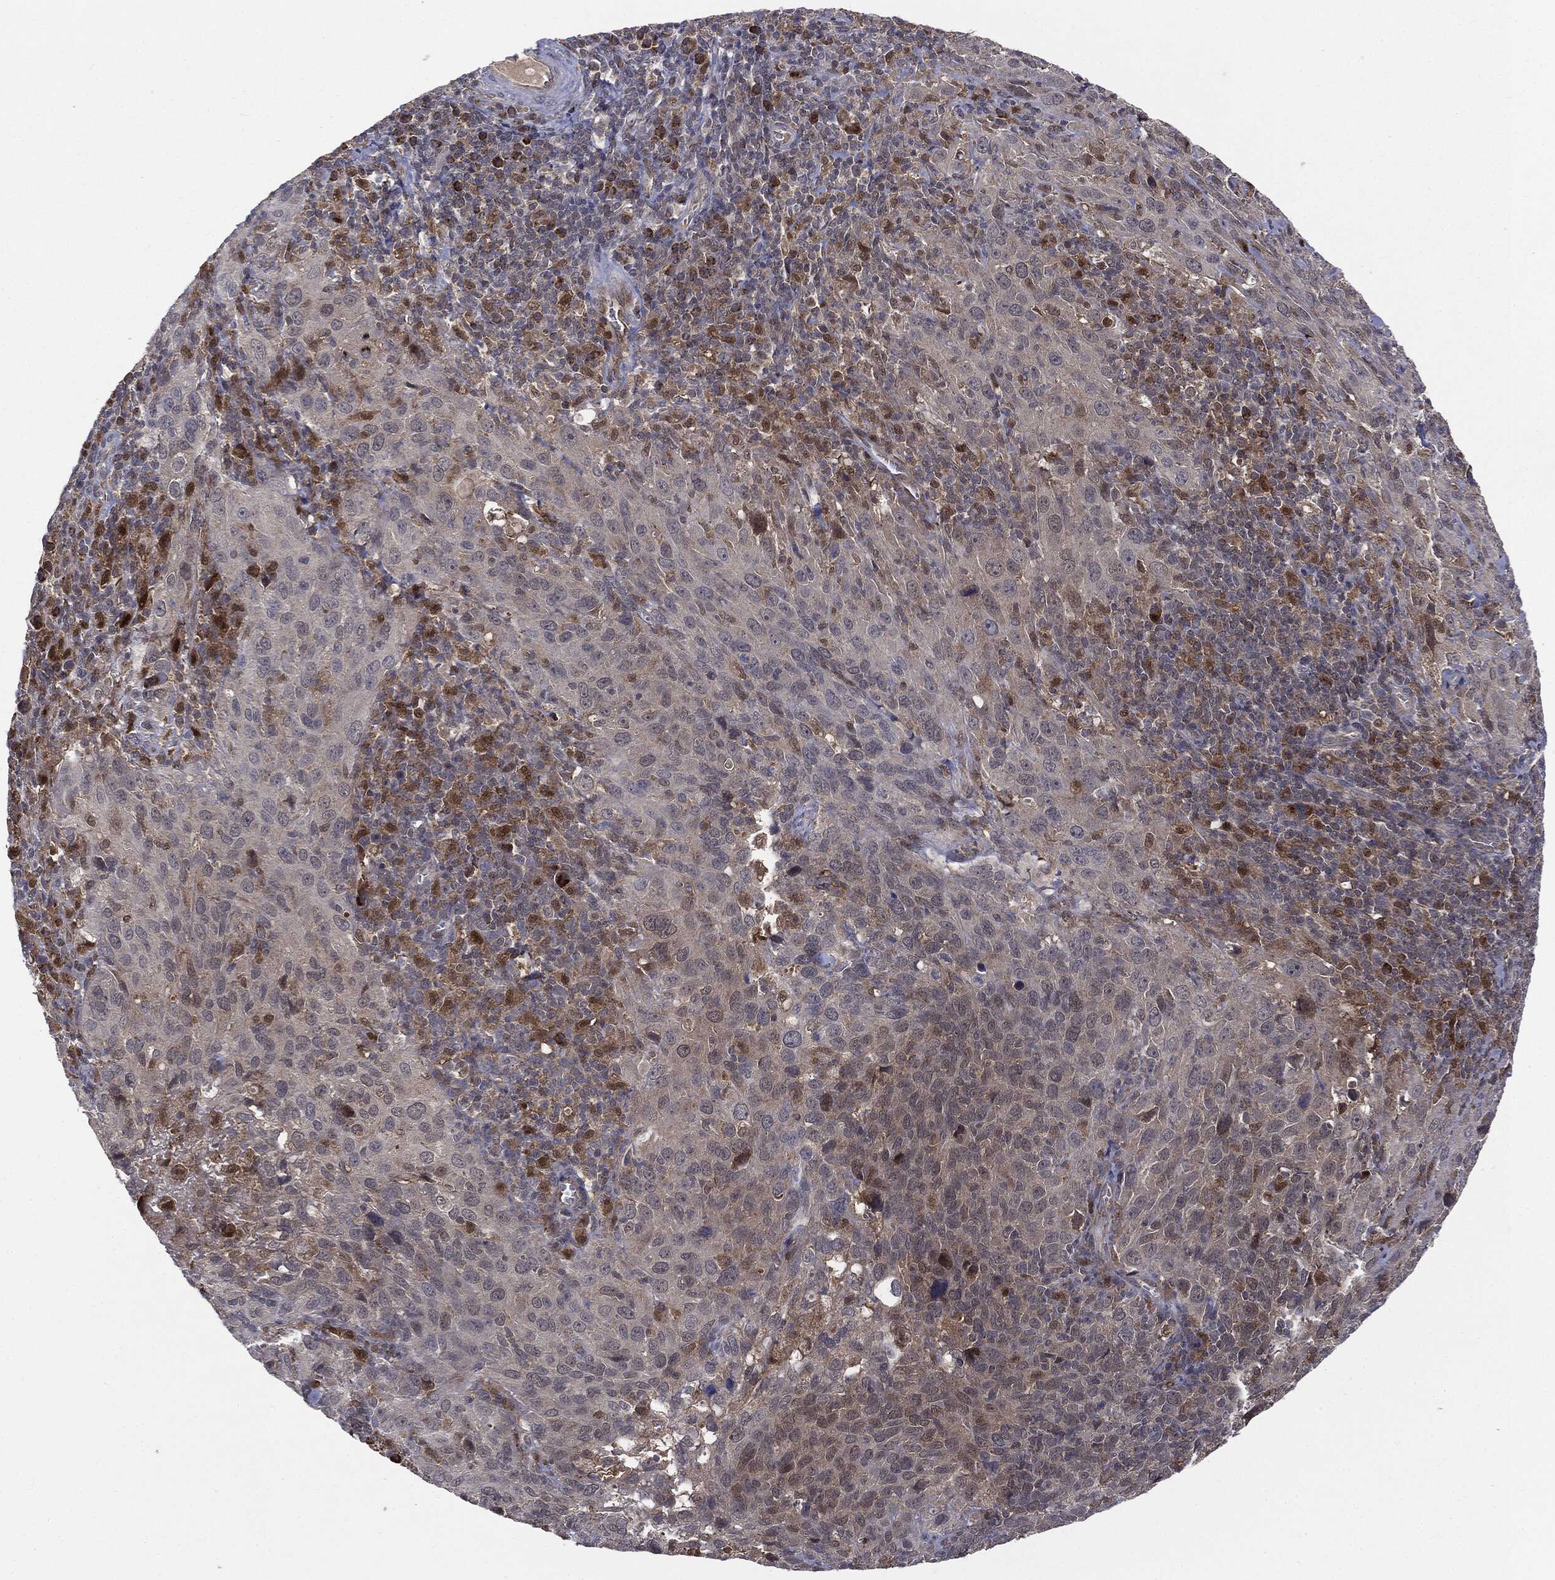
{"staining": {"intensity": "negative", "quantity": "none", "location": "none"}, "tissue": "cervical cancer", "cell_type": "Tumor cells", "image_type": "cancer", "snomed": [{"axis": "morphology", "description": "Squamous cell carcinoma, NOS"}, {"axis": "topography", "description": "Cervix"}], "caption": "Human cervical cancer stained for a protein using immunohistochemistry exhibits no expression in tumor cells.", "gene": "PTPA", "patient": {"sex": "female", "age": 51}}